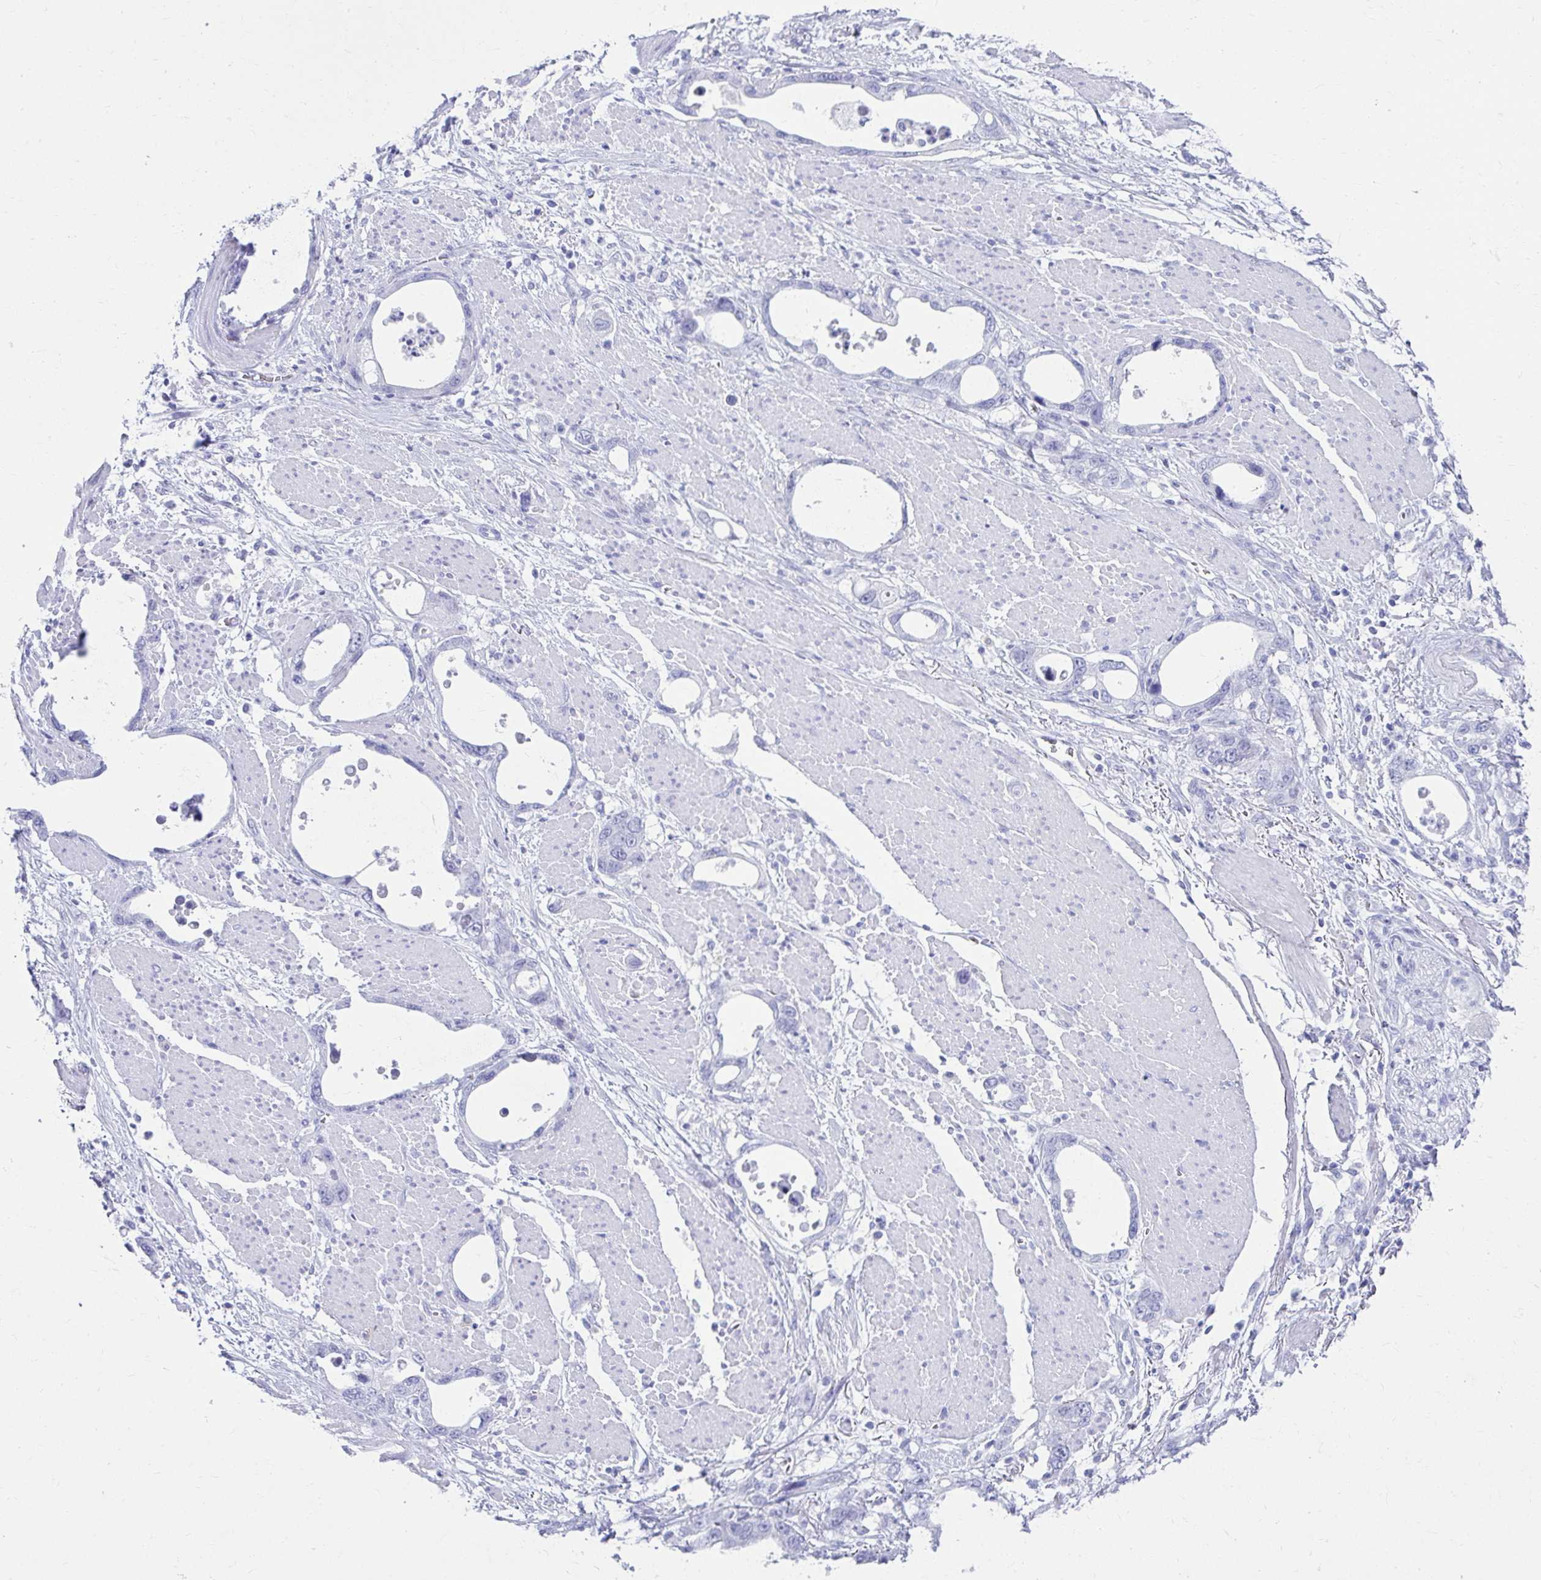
{"staining": {"intensity": "negative", "quantity": "none", "location": "none"}, "tissue": "stomach cancer", "cell_type": "Tumor cells", "image_type": "cancer", "snomed": [{"axis": "morphology", "description": "Adenocarcinoma, NOS"}, {"axis": "topography", "description": "Stomach, upper"}], "caption": "This is a image of IHC staining of stomach cancer, which shows no expression in tumor cells. (DAB immunohistochemistry visualized using brightfield microscopy, high magnification).", "gene": "ATP4B", "patient": {"sex": "male", "age": 74}}